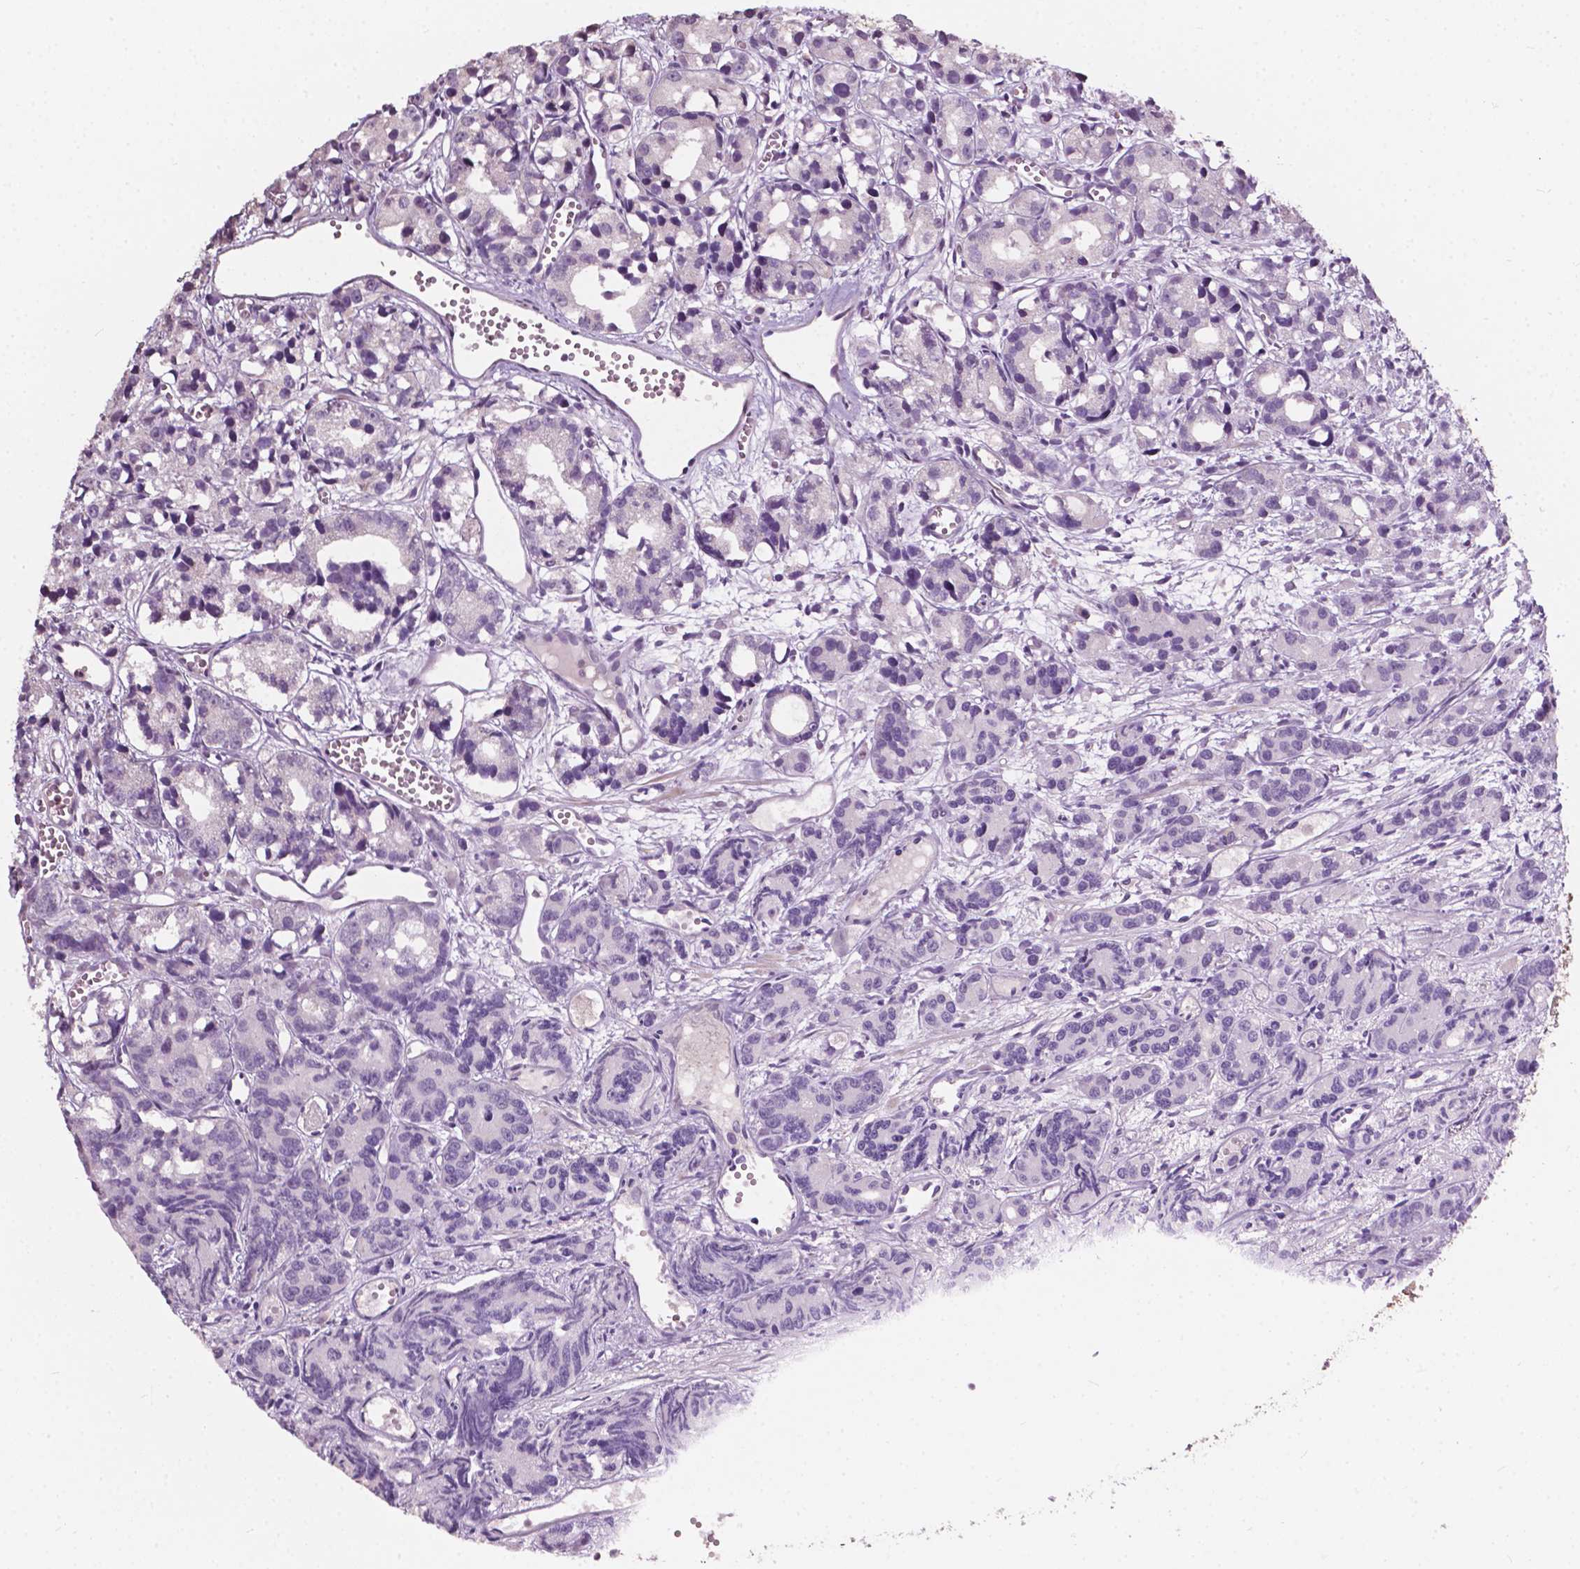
{"staining": {"intensity": "negative", "quantity": "none", "location": "none"}, "tissue": "prostate cancer", "cell_type": "Tumor cells", "image_type": "cancer", "snomed": [{"axis": "morphology", "description": "Adenocarcinoma, High grade"}, {"axis": "topography", "description": "Prostate"}], "caption": "Immunohistochemistry histopathology image of prostate cancer (adenocarcinoma (high-grade)) stained for a protein (brown), which shows no expression in tumor cells.", "gene": "NDUFA10", "patient": {"sex": "male", "age": 77}}